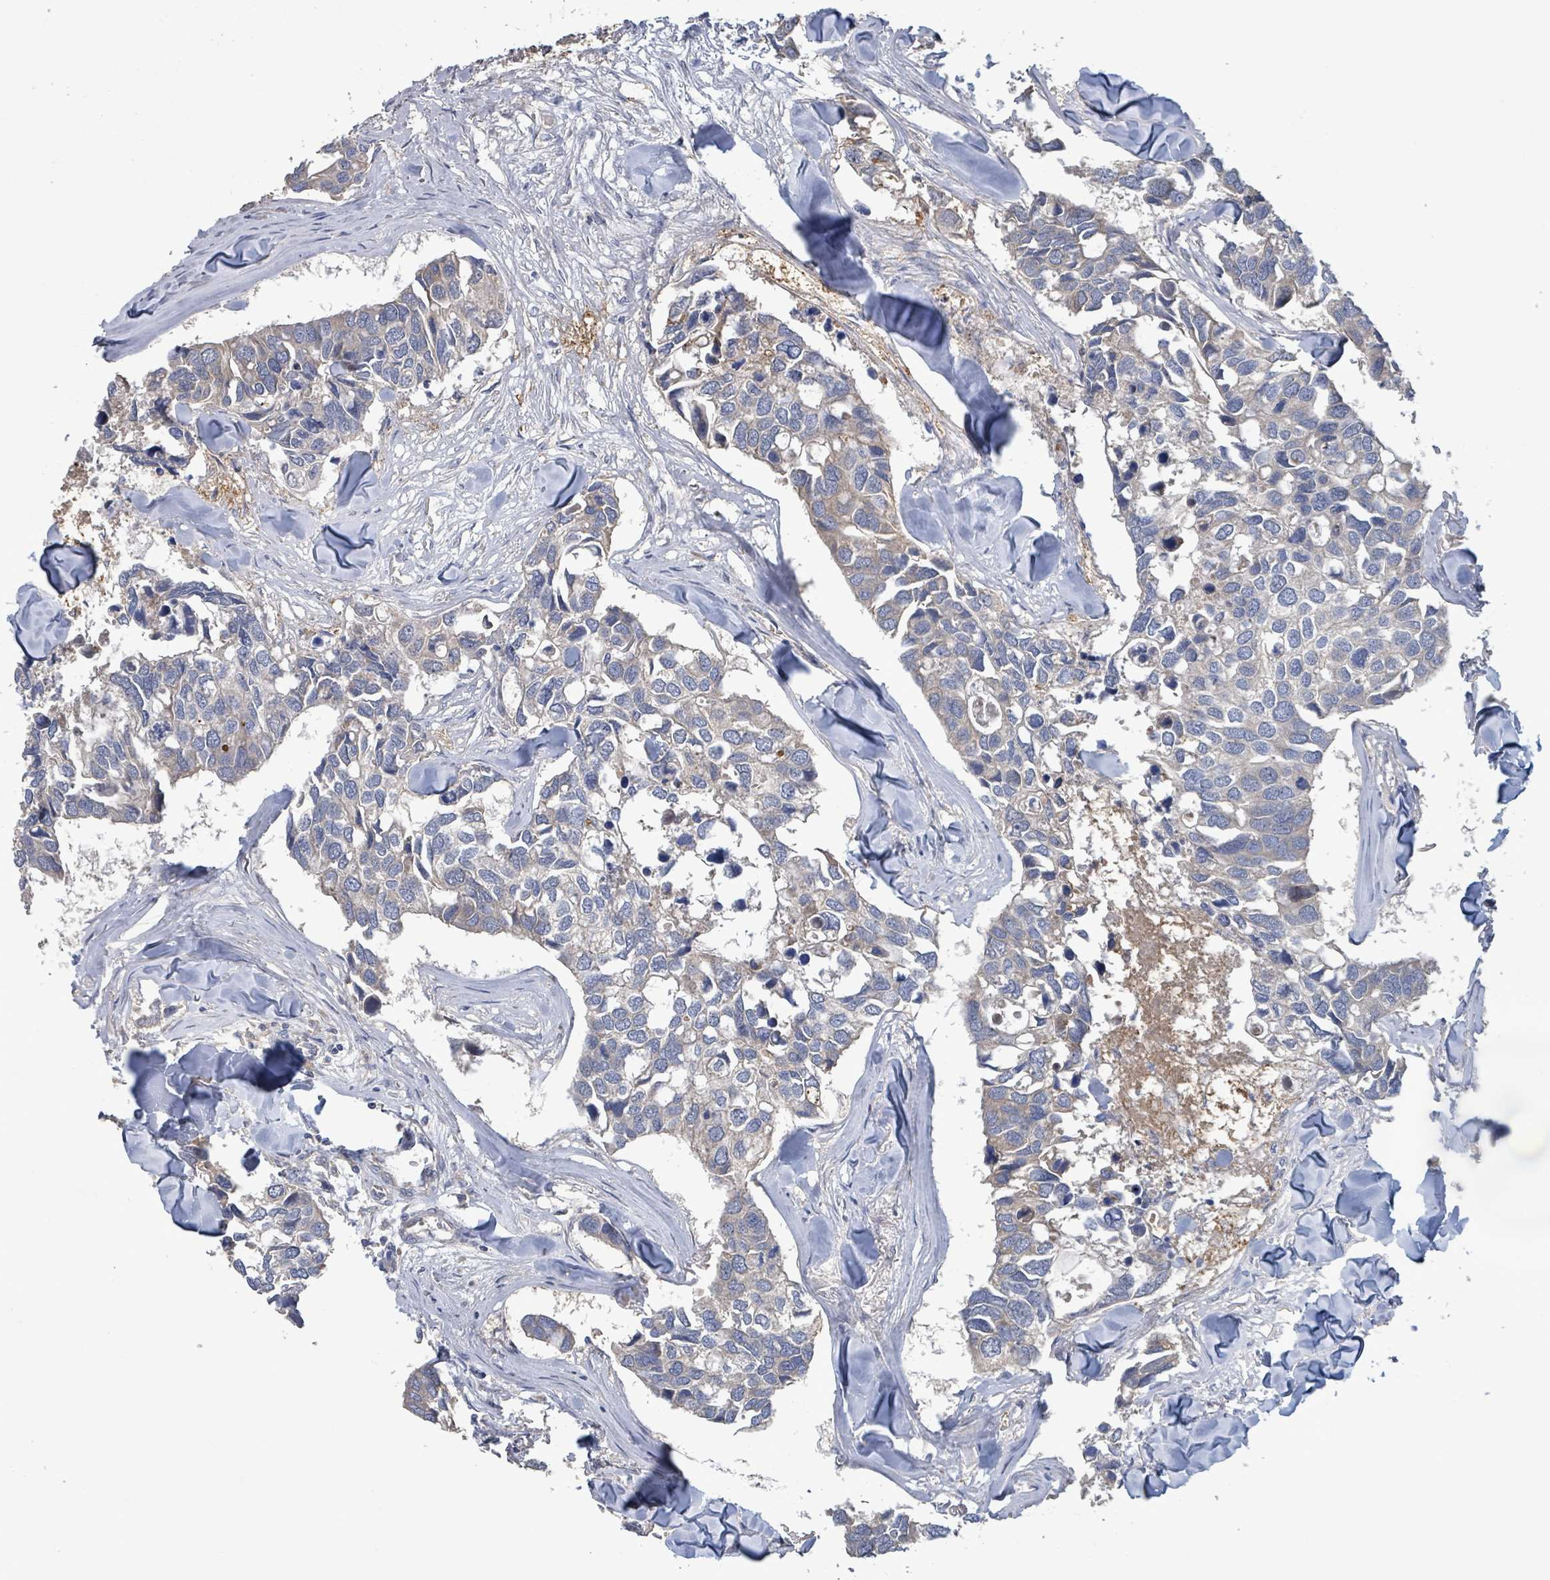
{"staining": {"intensity": "negative", "quantity": "none", "location": "none"}, "tissue": "breast cancer", "cell_type": "Tumor cells", "image_type": "cancer", "snomed": [{"axis": "morphology", "description": "Duct carcinoma"}, {"axis": "topography", "description": "Breast"}], "caption": "IHC image of neoplastic tissue: human breast intraductal carcinoma stained with DAB reveals no significant protein staining in tumor cells. (DAB immunohistochemistry with hematoxylin counter stain).", "gene": "PLAAT1", "patient": {"sex": "female", "age": 83}}